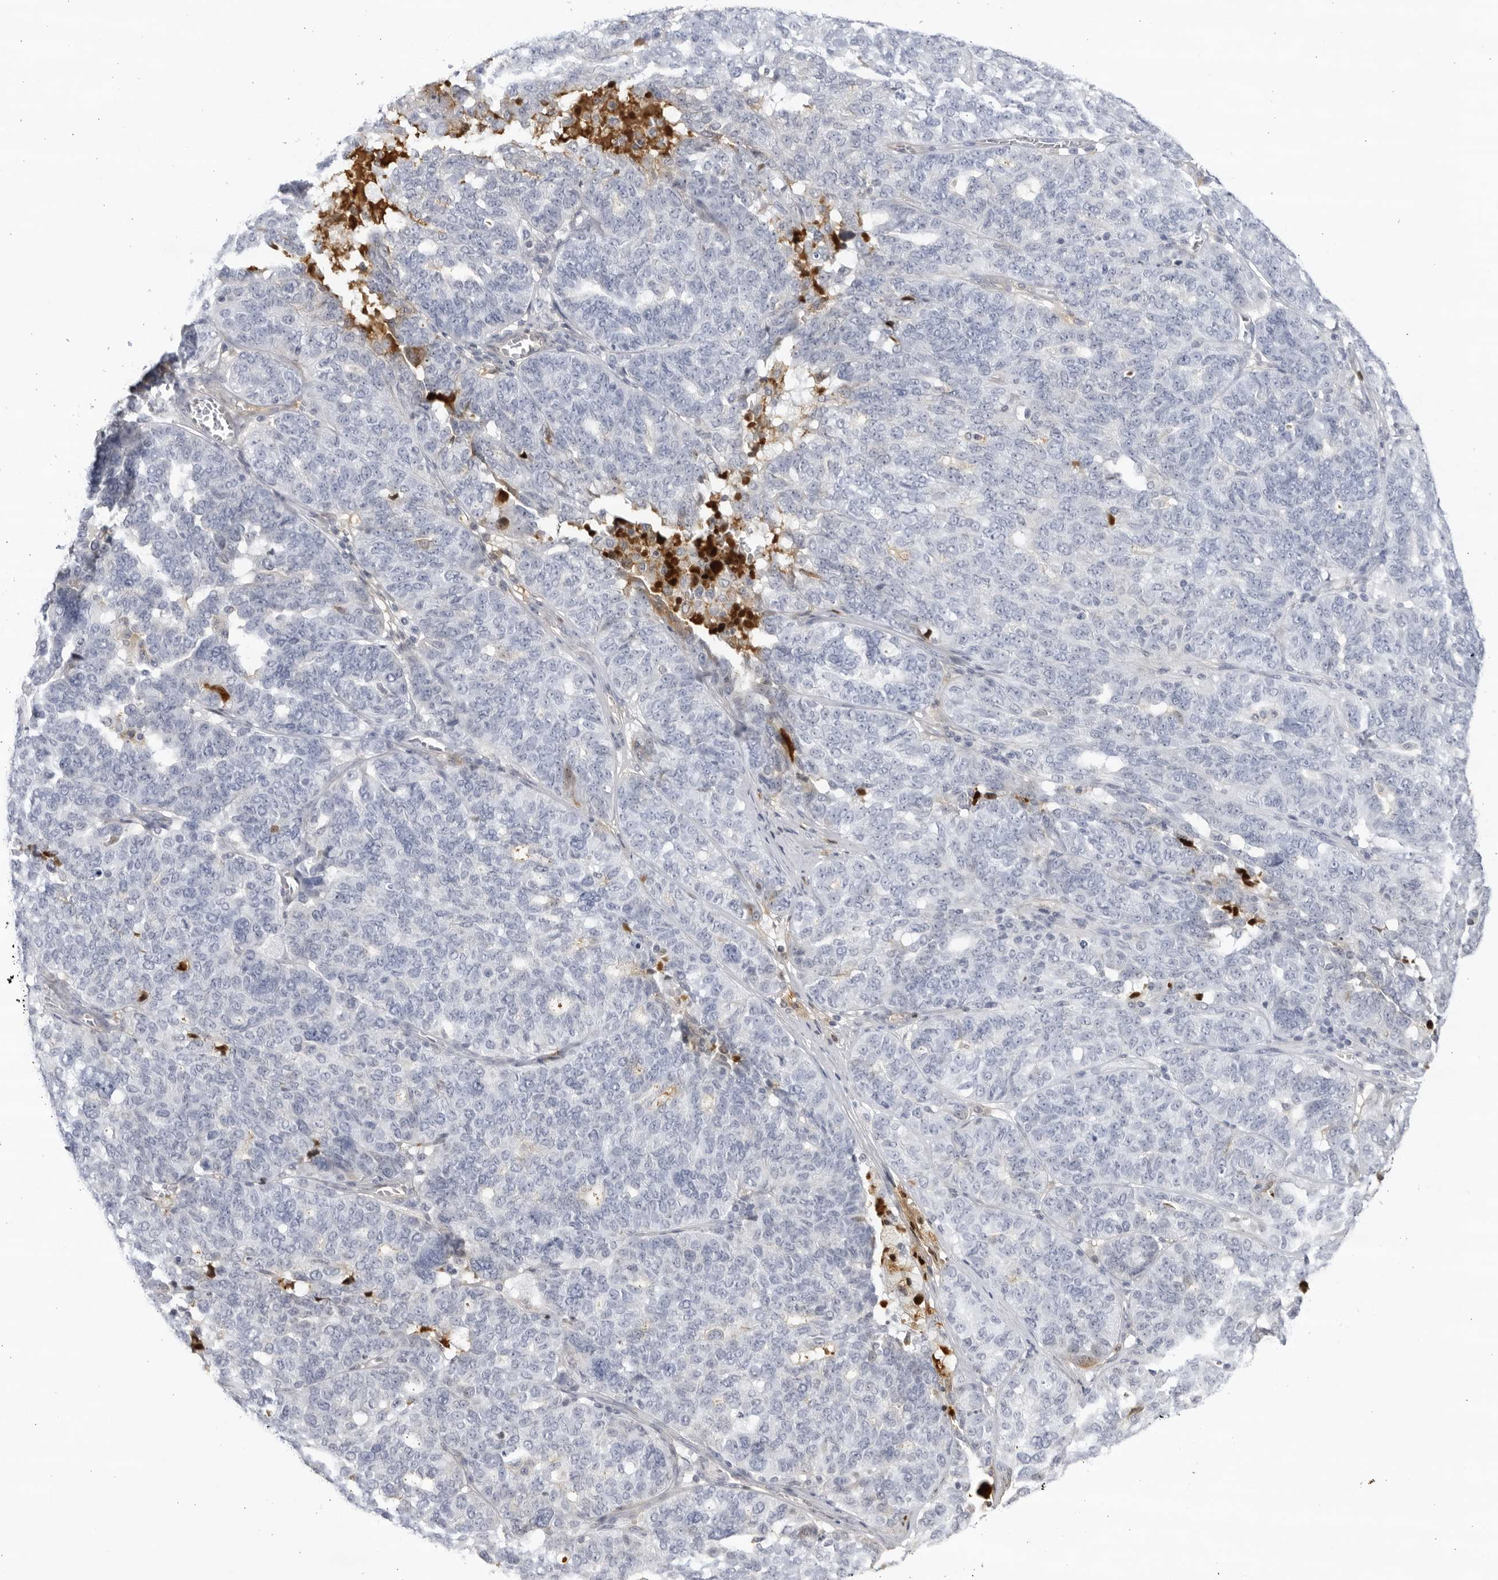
{"staining": {"intensity": "negative", "quantity": "none", "location": "none"}, "tissue": "ovarian cancer", "cell_type": "Tumor cells", "image_type": "cancer", "snomed": [{"axis": "morphology", "description": "Cystadenocarcinoma, serous, NOS"}, {"axis": "topography", "description": "Ovary"}], "caption": "IHC of ovarian cancer (serous cystadenocarcinoma) reveals no expression in tumor cells.", "gene": "CNBD1", "patient": {"sex": "female", "age": 59}}